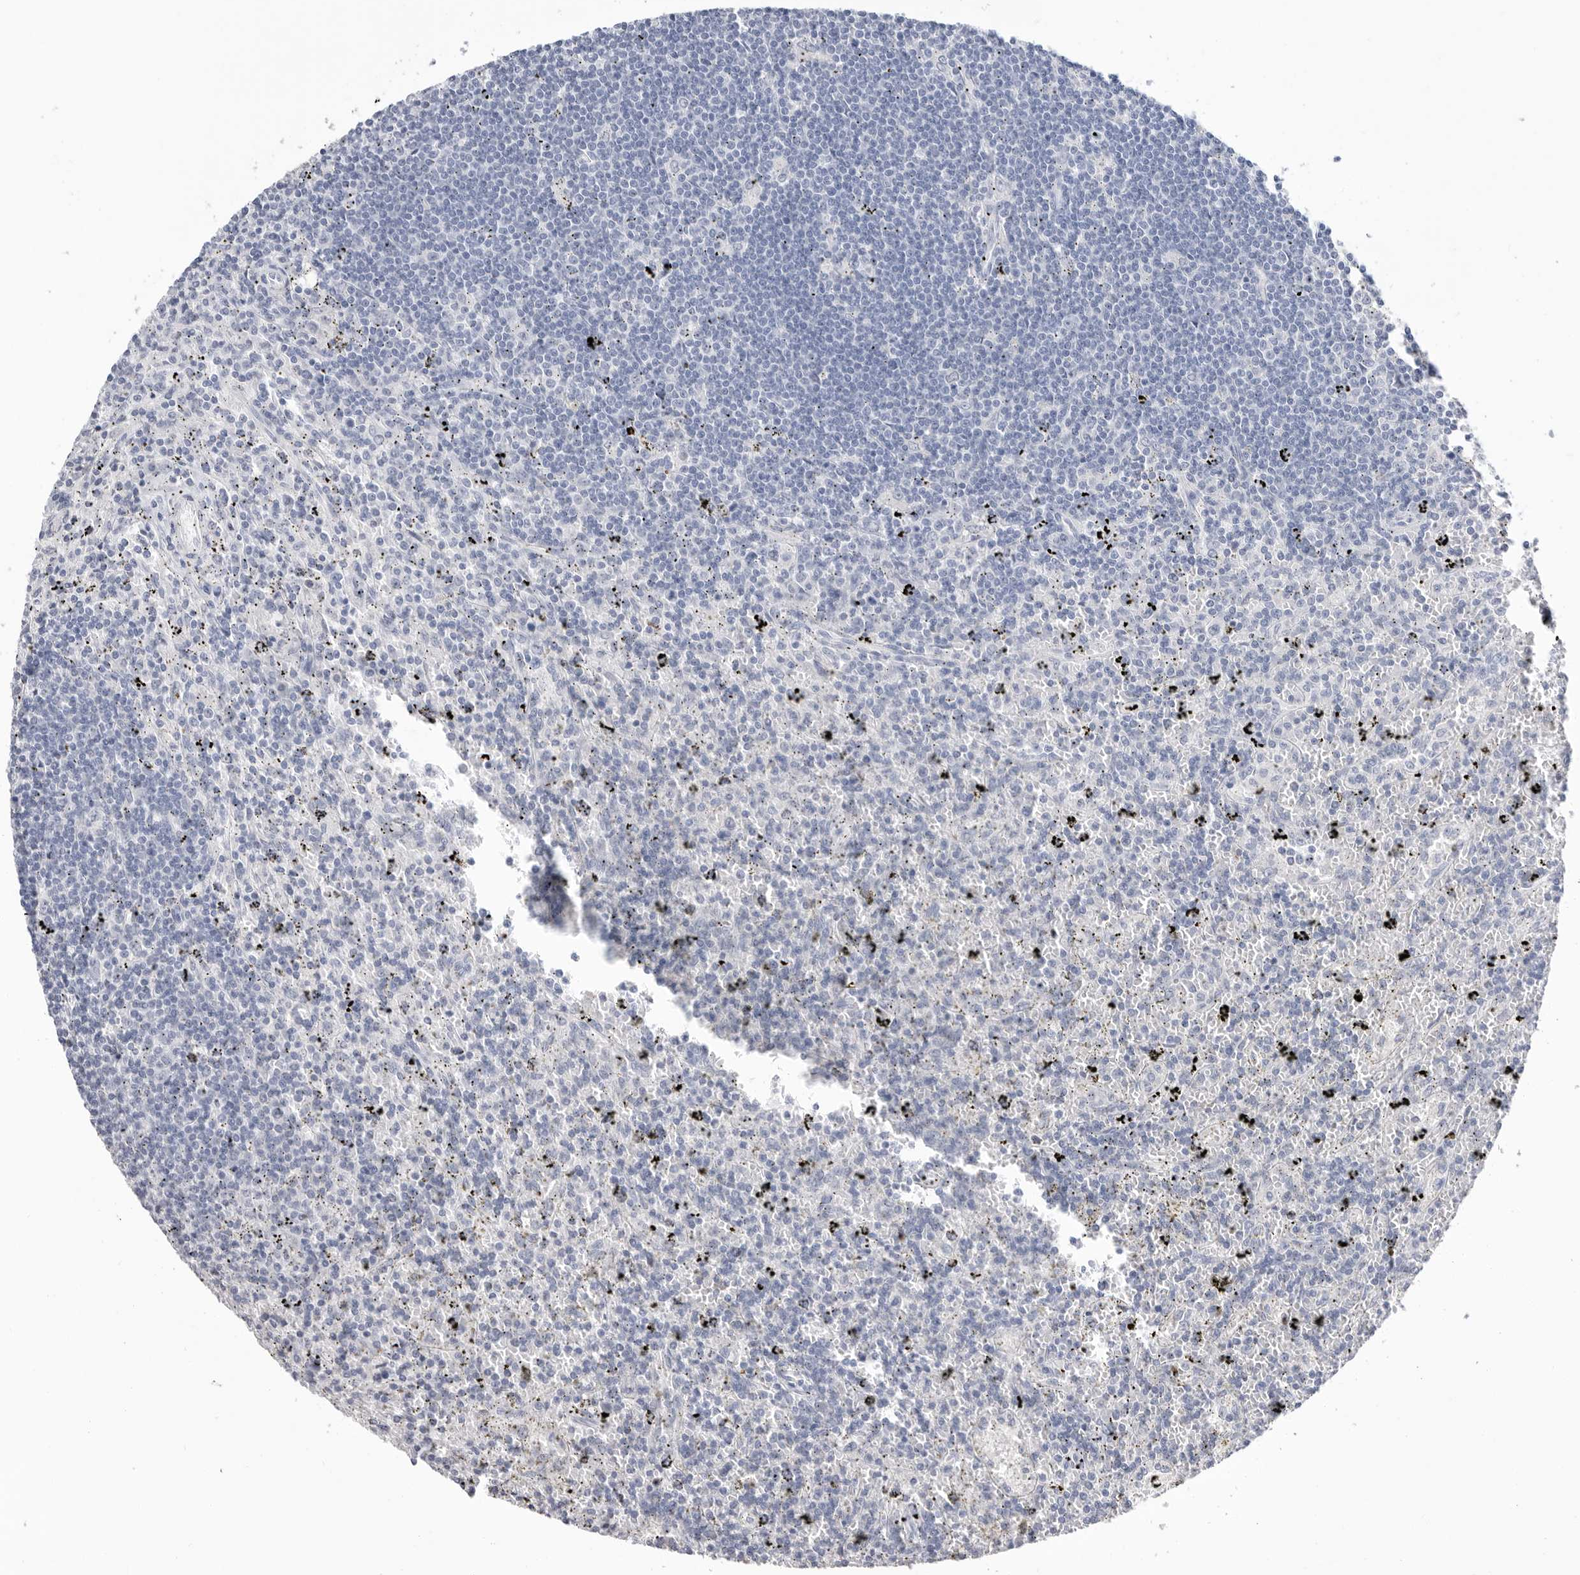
{"staining": {"intensity": "negative", "quantity": "none", "location": "none"}, "tissue": "lymphoma", "cell_type": "Tumor cells", "image_type": "cancer", "snomed": [{"axis": "morphology", "description": "Malignant lymphoma, non-Hodgkin's type, Low grade"}, {"axis": "topography", "description": "Spleen"}], "caption": "Immunohistochemistry (IHC) micrograph of low-grade malignant lymphoma, non-Hodgkin's type stained for a protein (brown), which demonstrates no positivity in tumor cells.", "gene": "APOA2", "patient": {"sex": "male", "age": 76}}